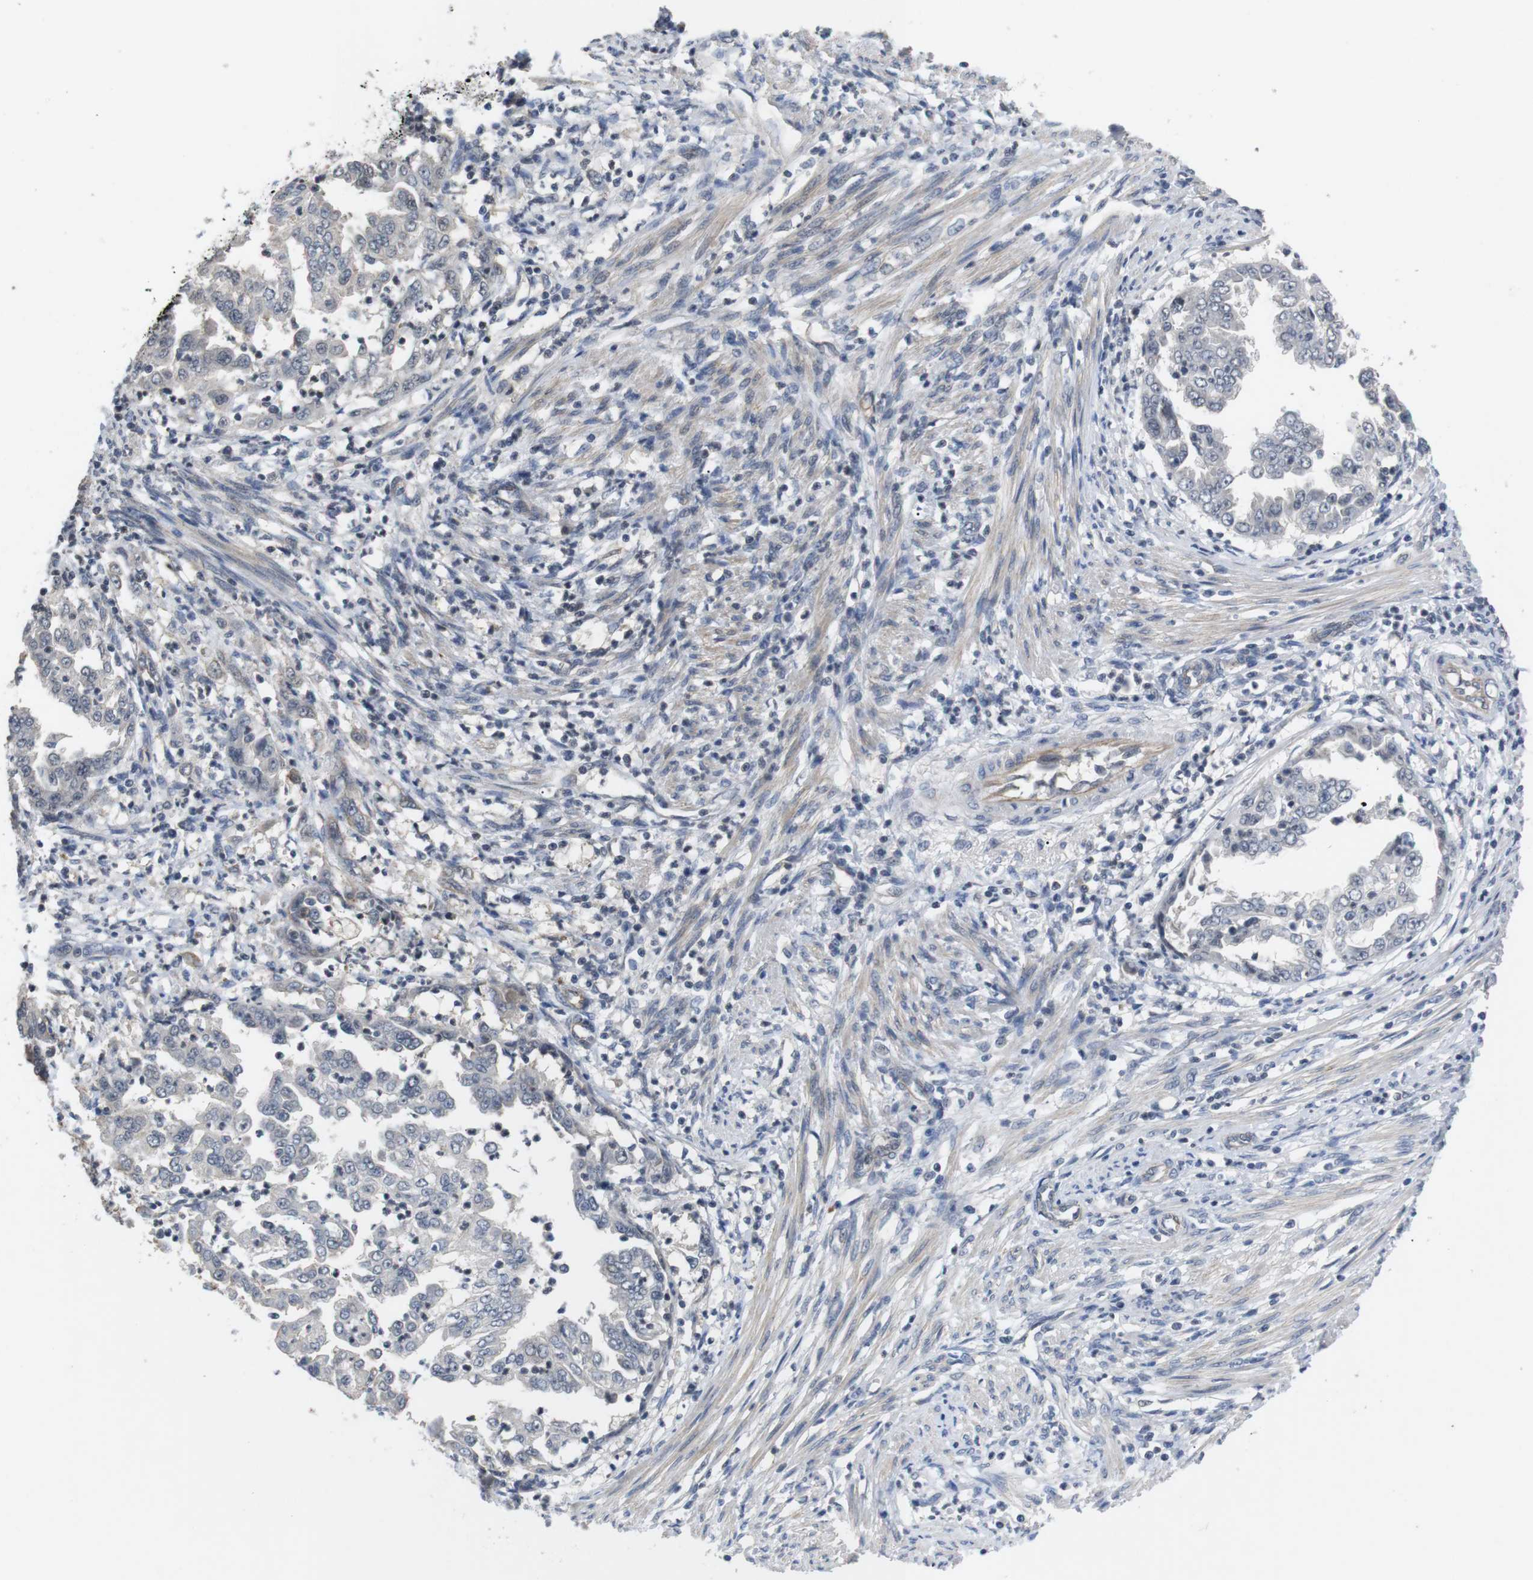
{"staining": {"intensity": "negative", "quantity": "none", "location": "none"}, "tissue": "endometrial cancer", "cell_type": "Tumor cells", "image_type": "cancer", "snomed": [{"axis": "morphology", "description": "Adenocarcinoma, NOS"}, {"axis": "topography", "description": "Endometrium"}], "caption": "Endometrial cancer (adenocarcinoma) was stained to show a protein in brown. There is no significant staining in tumor cells. (Brightfield microscopy of DAB IHC at high magnification).", "gene": "NECTIN1", "patient": {"sex": "female", "age": 85}}